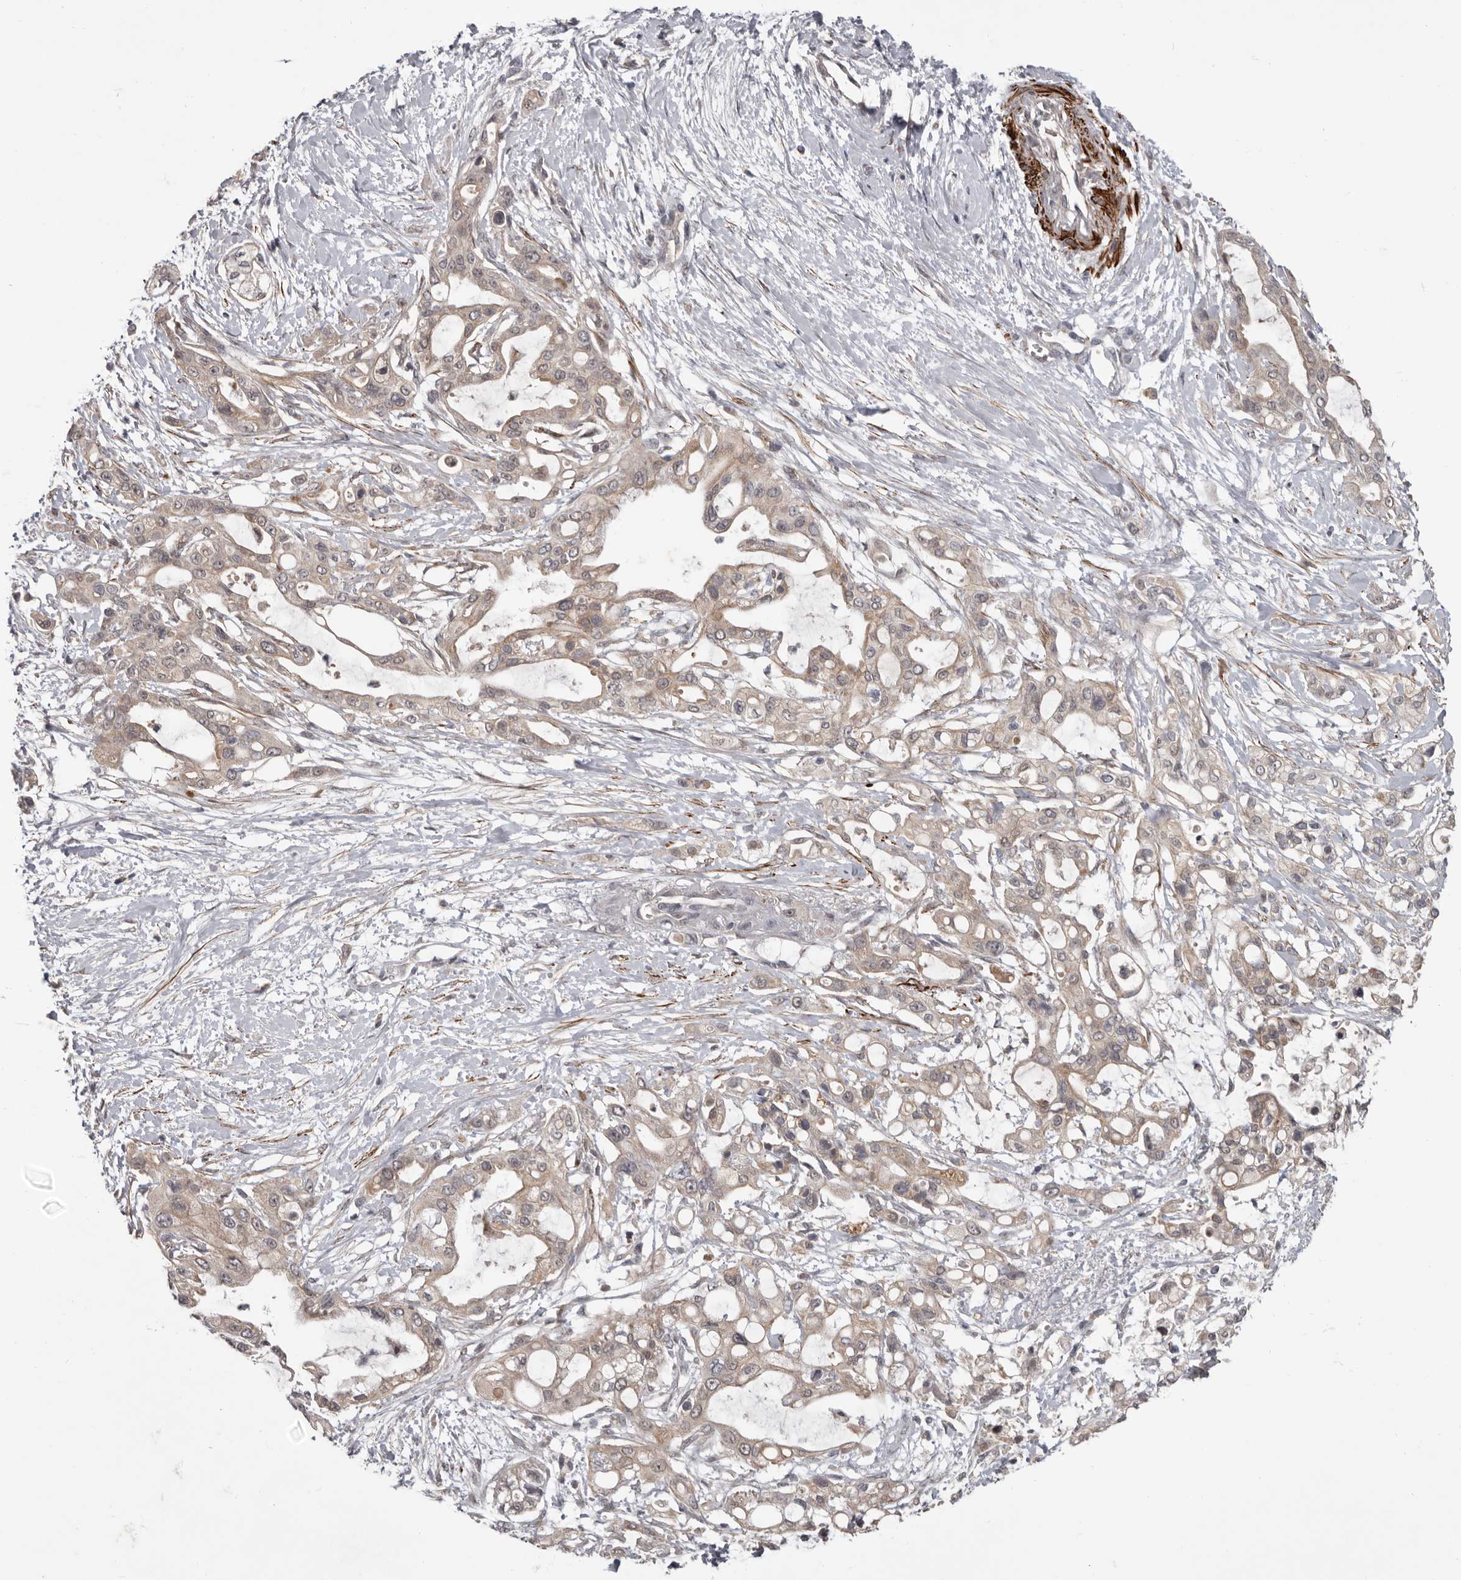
{"staining": {"intensity": "weak", "quantity": "25%-75%", "location": "cytoplasmic/membranous"}, "tissue": "pancreatic cancer", "cell_type": "Tumor cells", "image_type": "cancer", "snomed": [{"axis": "morphology", "description": "Adenocarcinoma, NOS"}, {"axis": "topography", "description": "Pancreas"}], "caption": "Pancreatic adenocarcinoma stained for a protein demonstrates weak cytoplasmic/membranous positivity in tumor cells.", "gene": "FGFR4", "patient": {"sex": "male", "age": 68}}